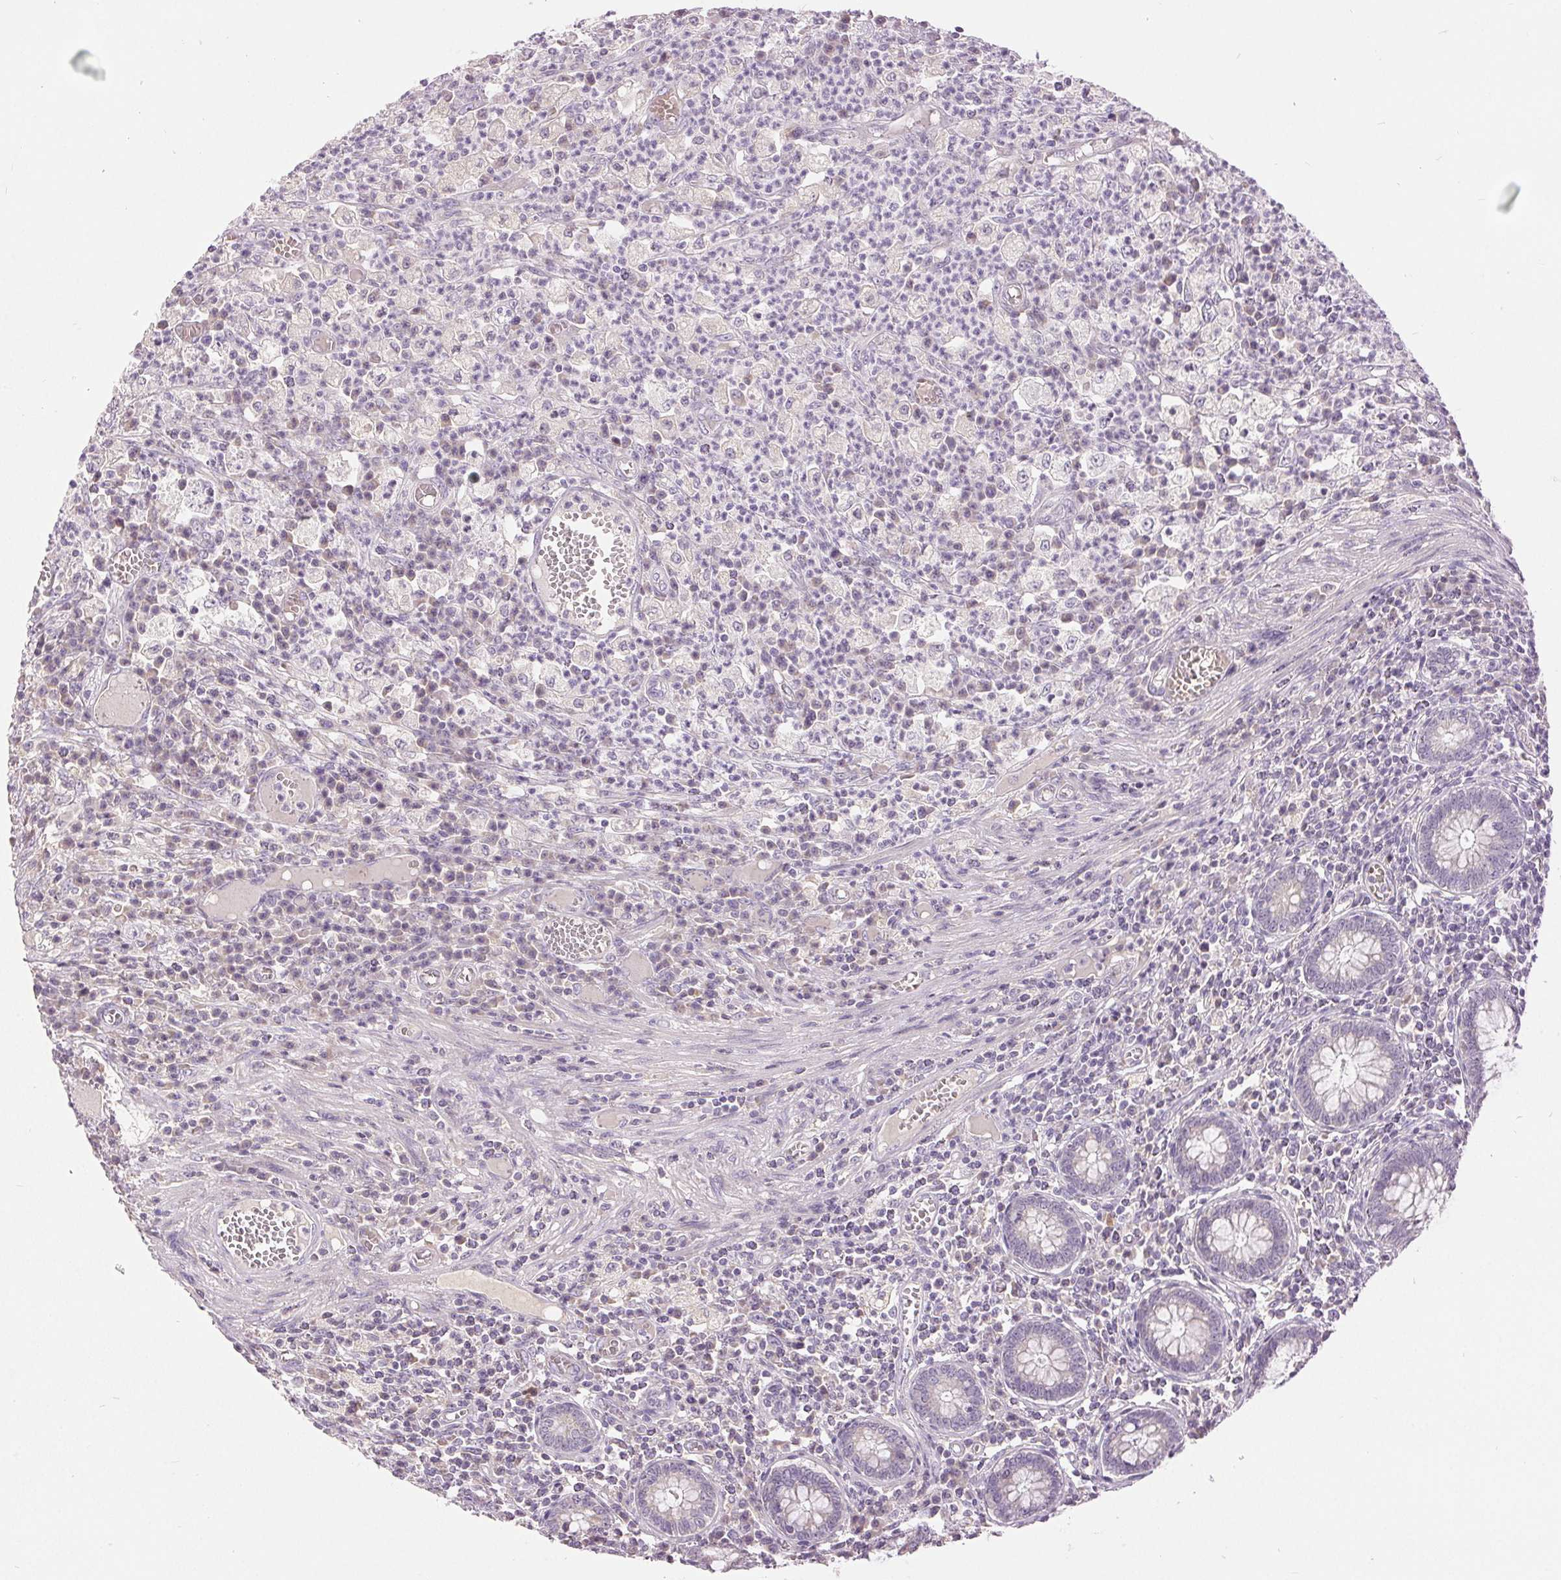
{"staining": {"intensity": "negative", "quantity": "none", "location": "none"}, "tissue": "colorectal cancer", "cell_type": "Tumor cells", "image_type": "cancer", "snomed": [{"axis": "morphology", "description": "Normal tissue, NOS"}, {"axis": "morphology", "description": "Adenocarcinoma, NOS"}, {"axis": "topography", "description": "Colon"}], "caption": "Immunohistochemical staining of human adenocarcinoma (colorectal) reveals no significant positivity in tumor cells.", "gene": "DSG3", "patient": {"sex": "male", "age": 65}}